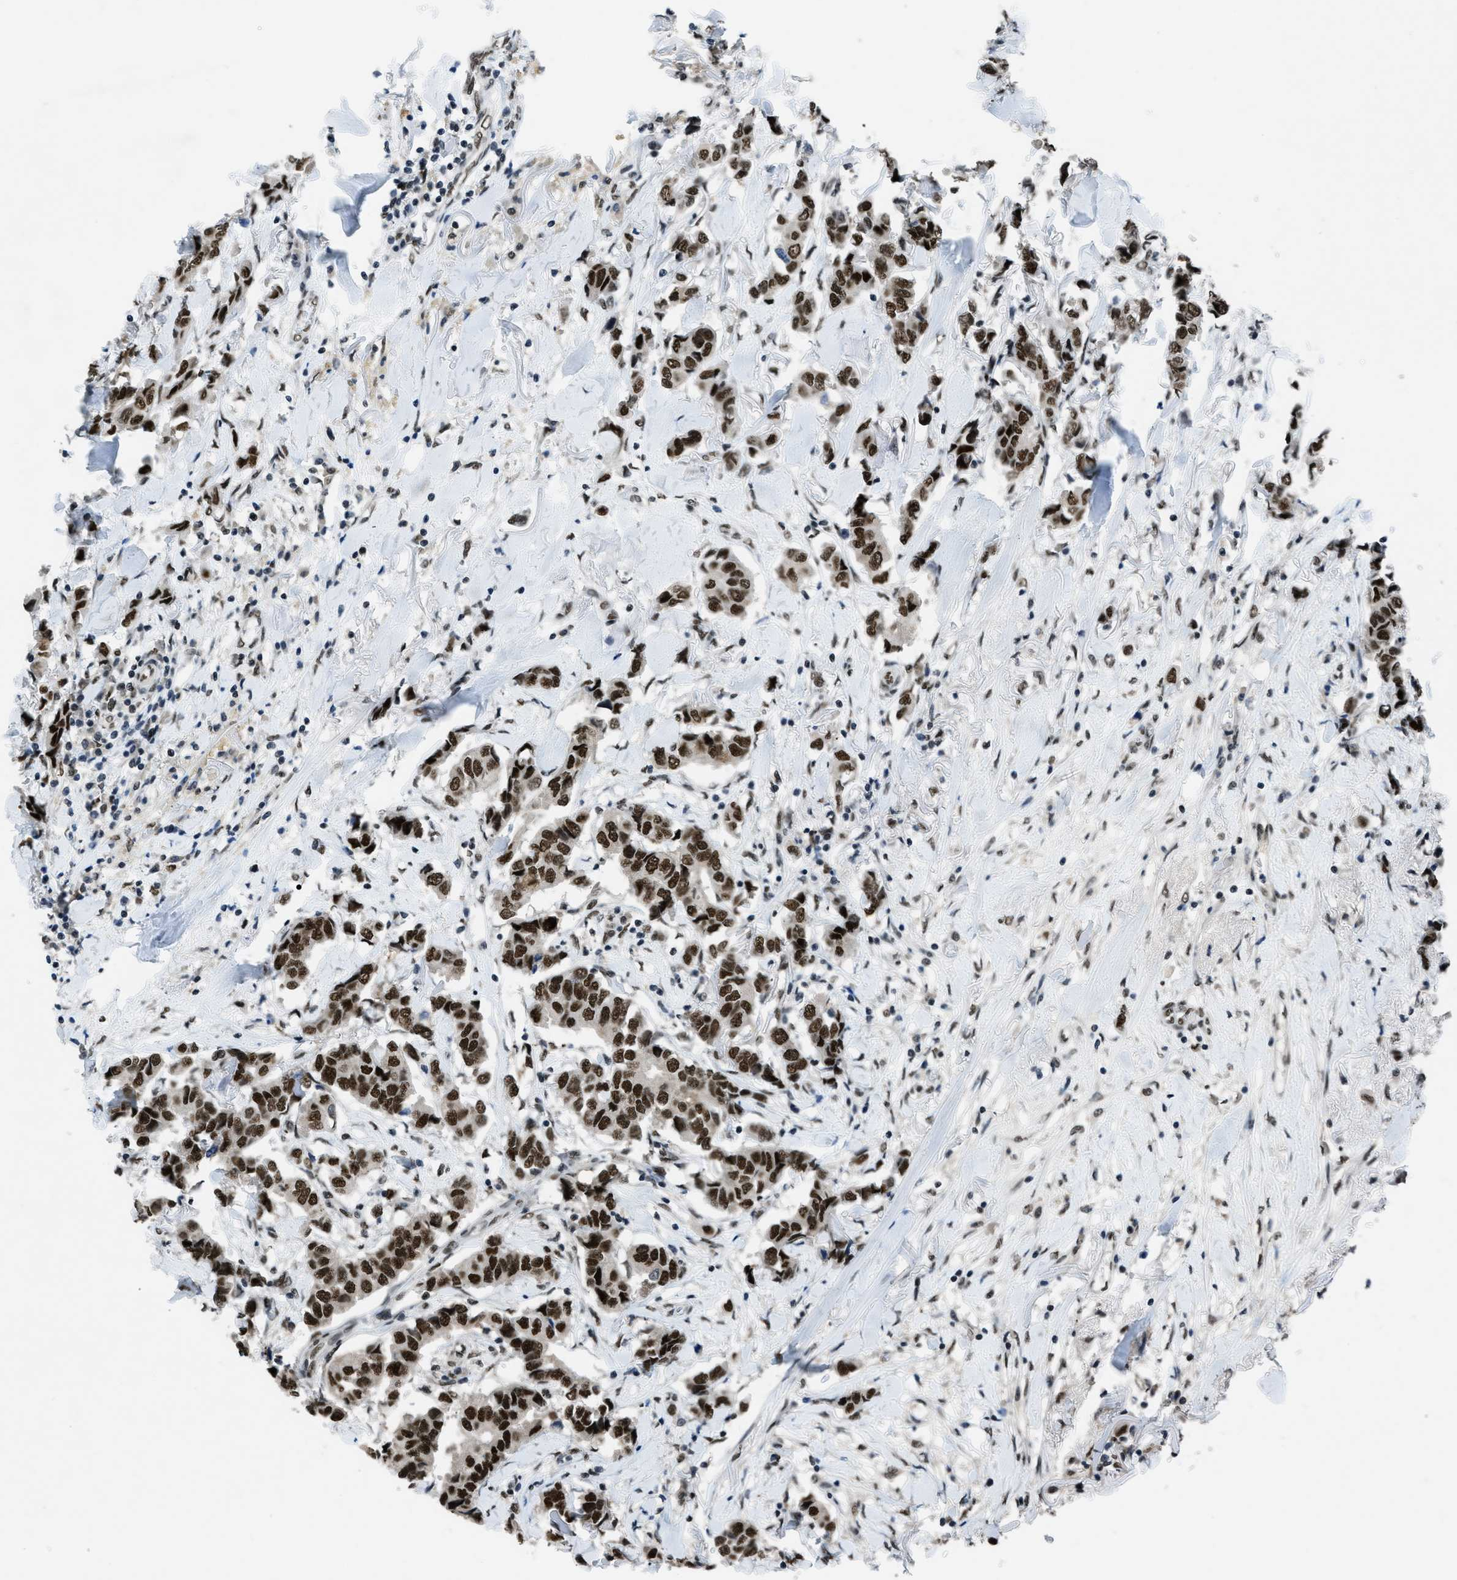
{"staining": {"intensity": "strong", "quantity": ">75%", "location": "nuclear"}, "tissue": "breast cancer", "cell_type": "Tumor cells", "image_type": "cancer", "snomed": [{"axis": "morphology", "description": "Duct carcinoma"}, {"axis": "topography", "description": "Breast"}], "caption": "The image demonstrates a brown stain indicating the presence of a protein in the nuclear of tumor cells in breast cancer (invasive ductal carcinoma).", "gene": "GATAD2B", "patient": {"sex": "female", "age": 80}}